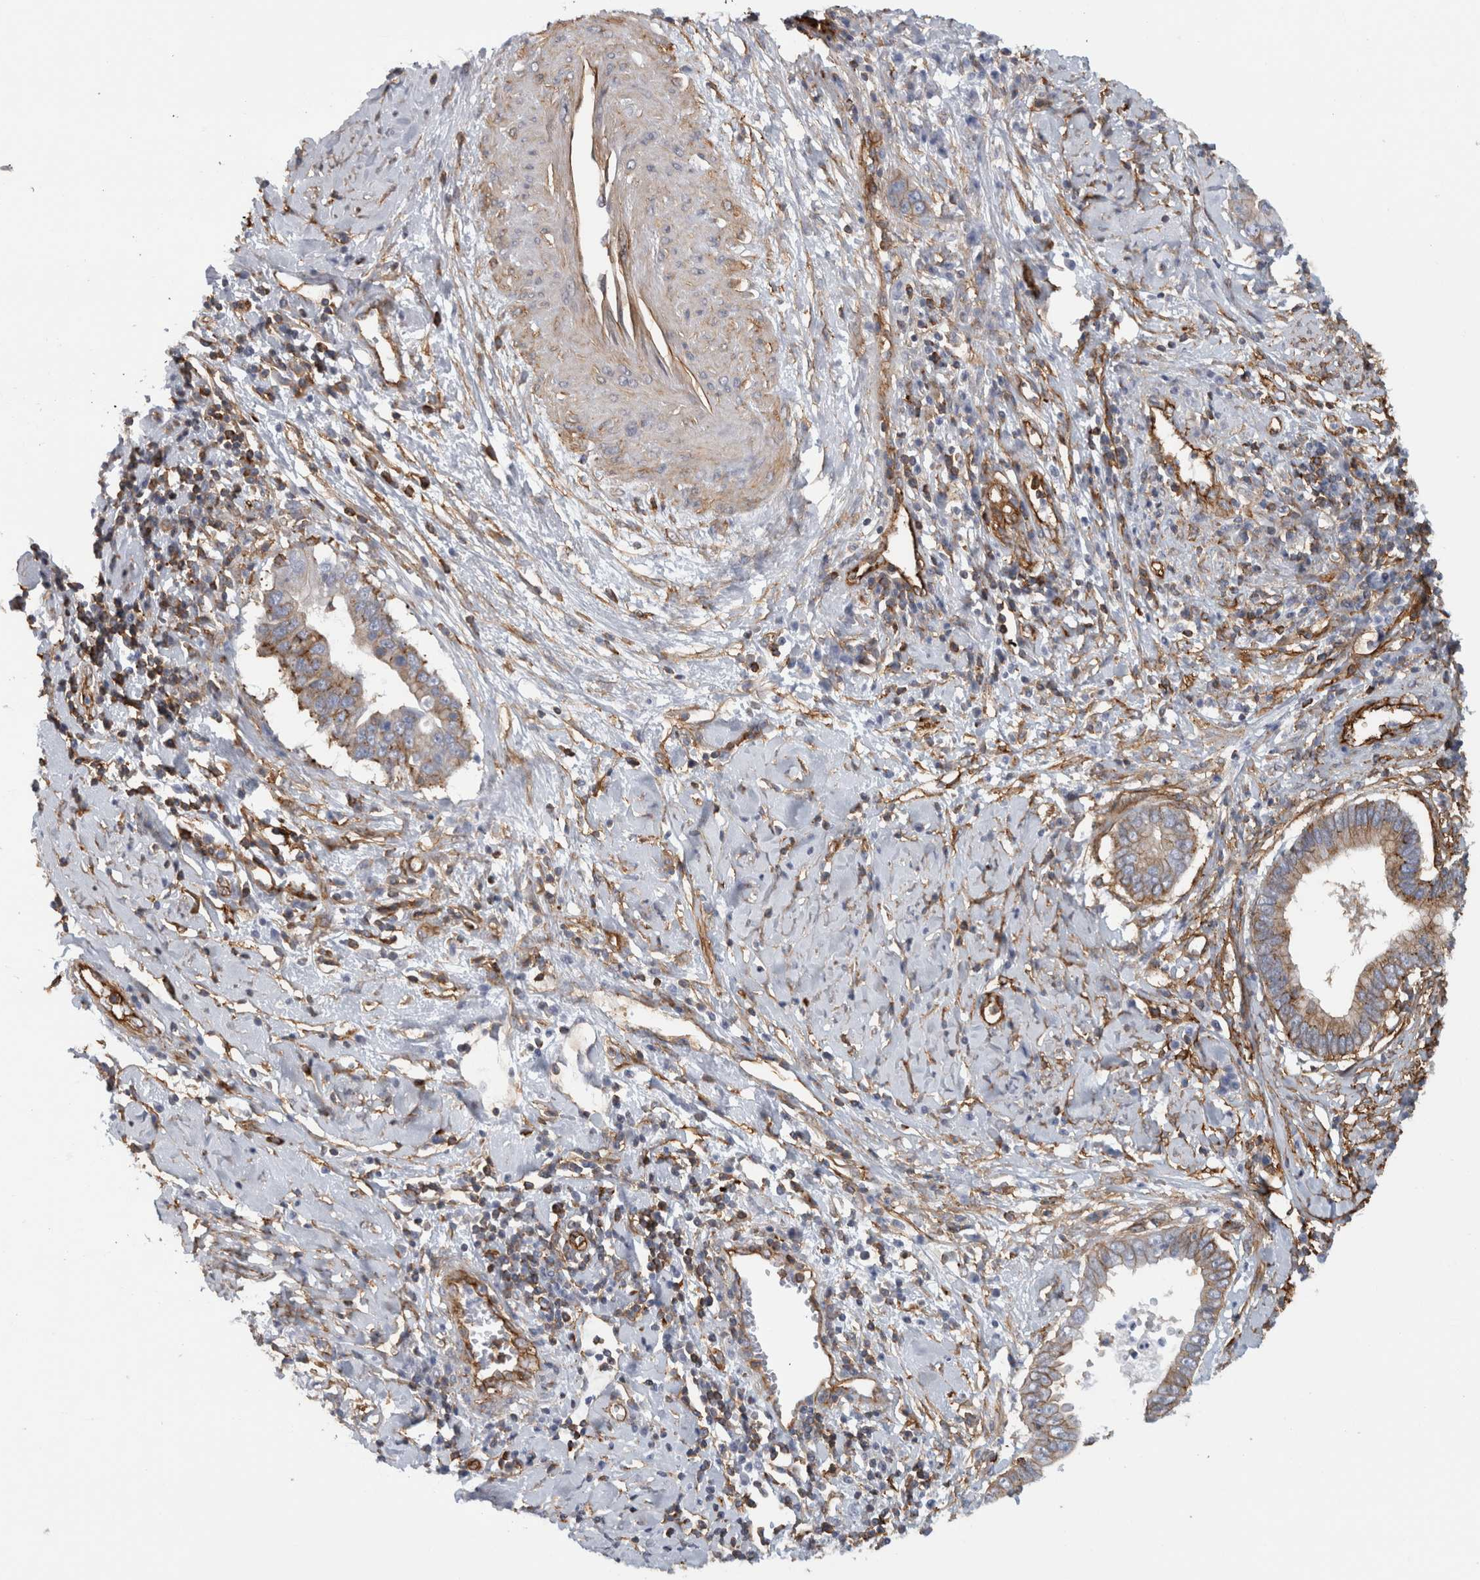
{"staining": {"intensity": "weak", "quantity": ">75%", "location": "cytoplasmic/membranous"}, "tissue": "cervical cancer", "cell_type": "Tumor cells", "image_type": "cancer", "snomed": [{"axis": "morphology", "description": "Adenocarcinoma, NOS"}, {"axis": "topography", "description": "Cervix"}], "caption": "Immunohistochemistry image of neoplastic tissue: cervical cancer (adenocarcinoma) stained using IHC reveals low levels of weak protein expression localized specifically in the cytoplasmic/membranous of tumor cells, appearing as a cytoplasmic/membranous brown color.", "gene": "AHNAK", "patient": {"sex": "female", "age": 44}}